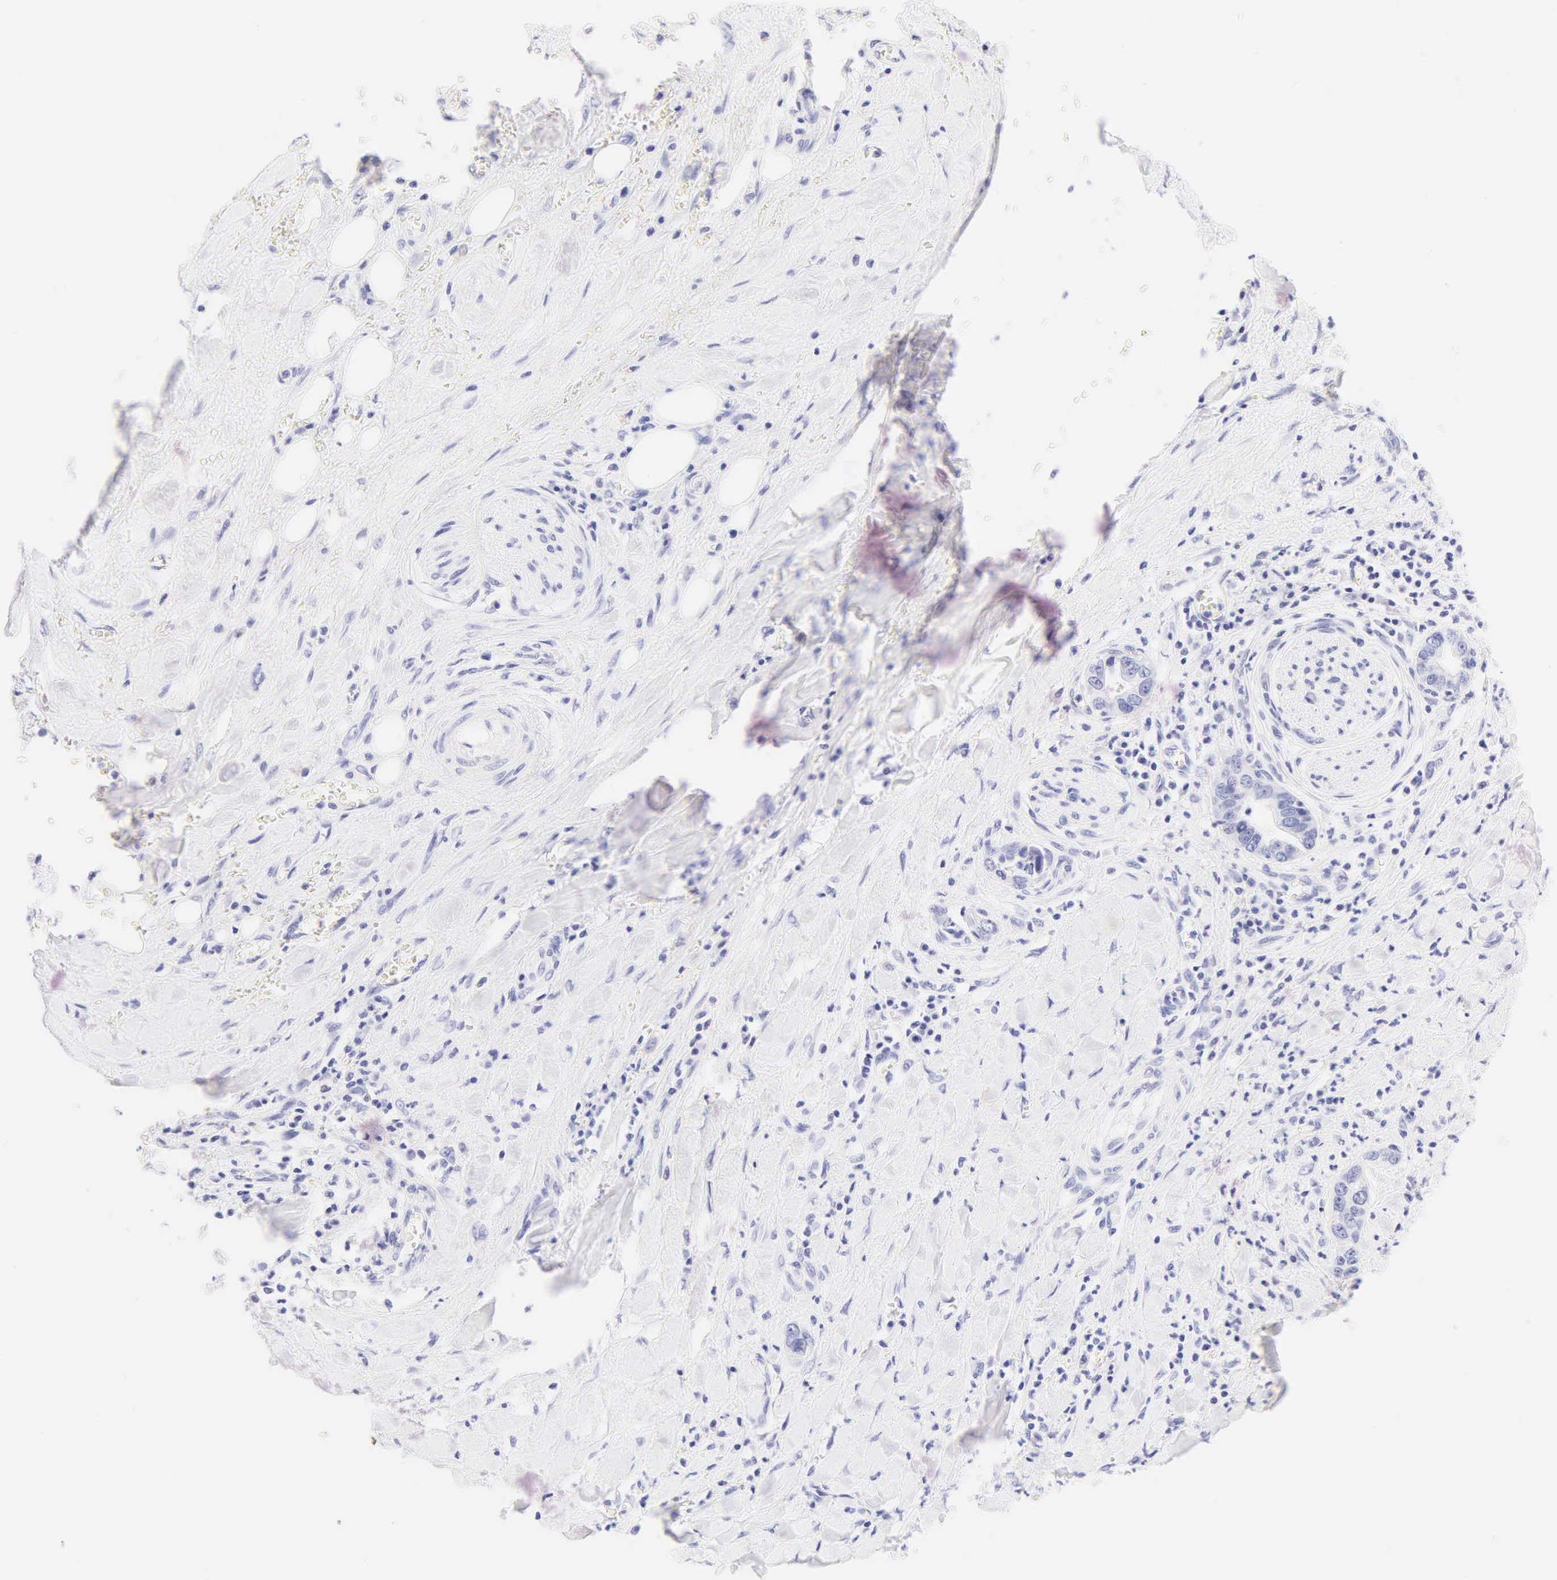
{"staining": {"intensity": "negative", "quantity": "none", "location": "none"}, "tissue": "pancreatic cancer", "cell_type": "Tumor cells", "image_type": "cancer", "snomed": [{"axis": "morphology", "description": "Adenocarcinoma, NOS"}, {"axis": "topography", "description": "Pancreas"}], "caption": "Tumor cells show no significant staining in adenocarcinoma (pancreatic).", "gene": "KRT20", "patient": {"sex": "male", "age": 69}}